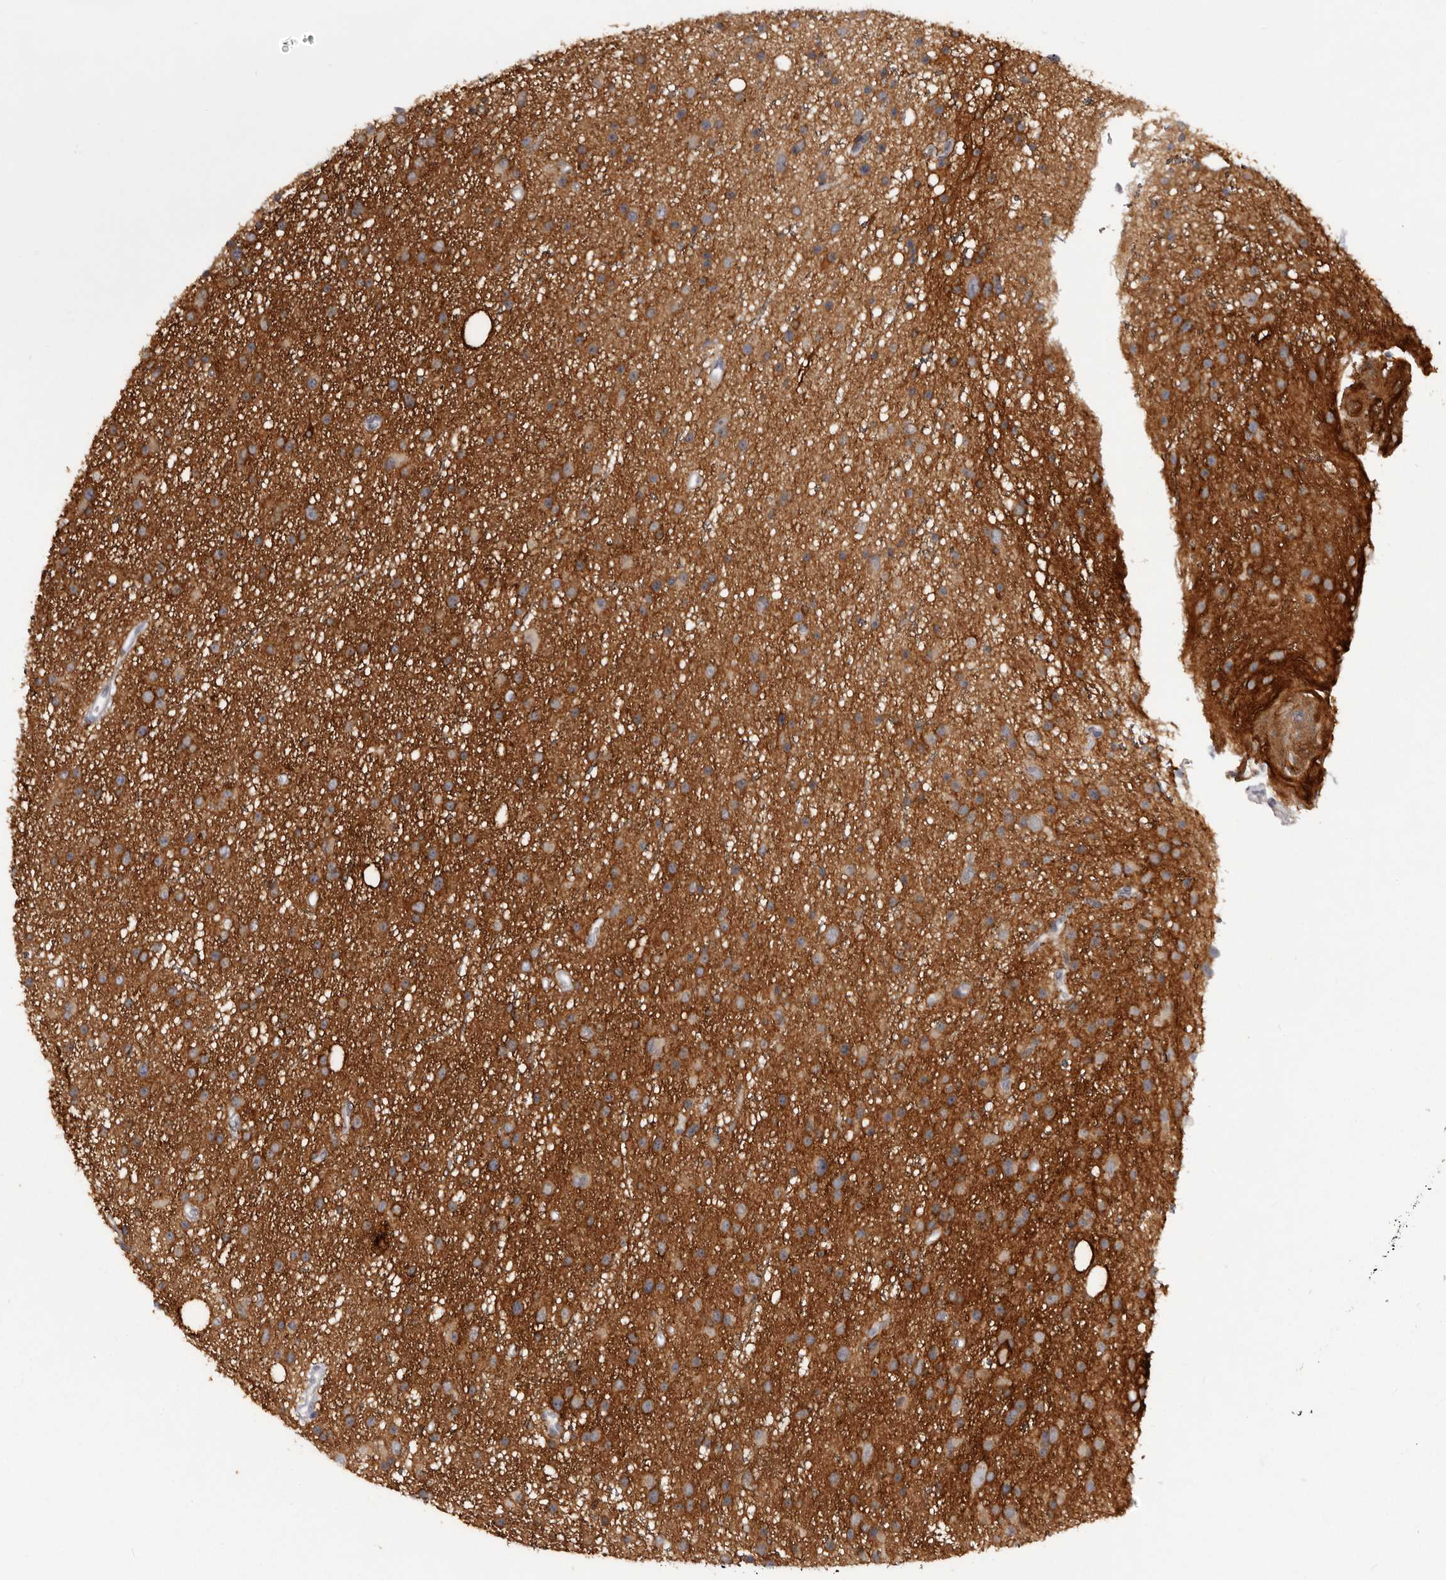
{"staining": {"intensity": "moderate", "quantity": ">75%", "location": "cytoplasmic/membranous"}, "tissue": "glioma", "cell_type": "Tumor cells", "image_type": "cancer", "snomed": [{"axis": "morphology", "description": "Glioma, malignant, Low grade"}, {"axis": "topography", "description": "Cerebral cortex"}], "caption": "Immunohistochemical staining of human malignant glioma (low-grade) displays moderate cytoplasmic/membranous protein positivity in about >75% of tumor cells.", "gene": "TNR", "patient": {"sex": "female", "age": 39}}